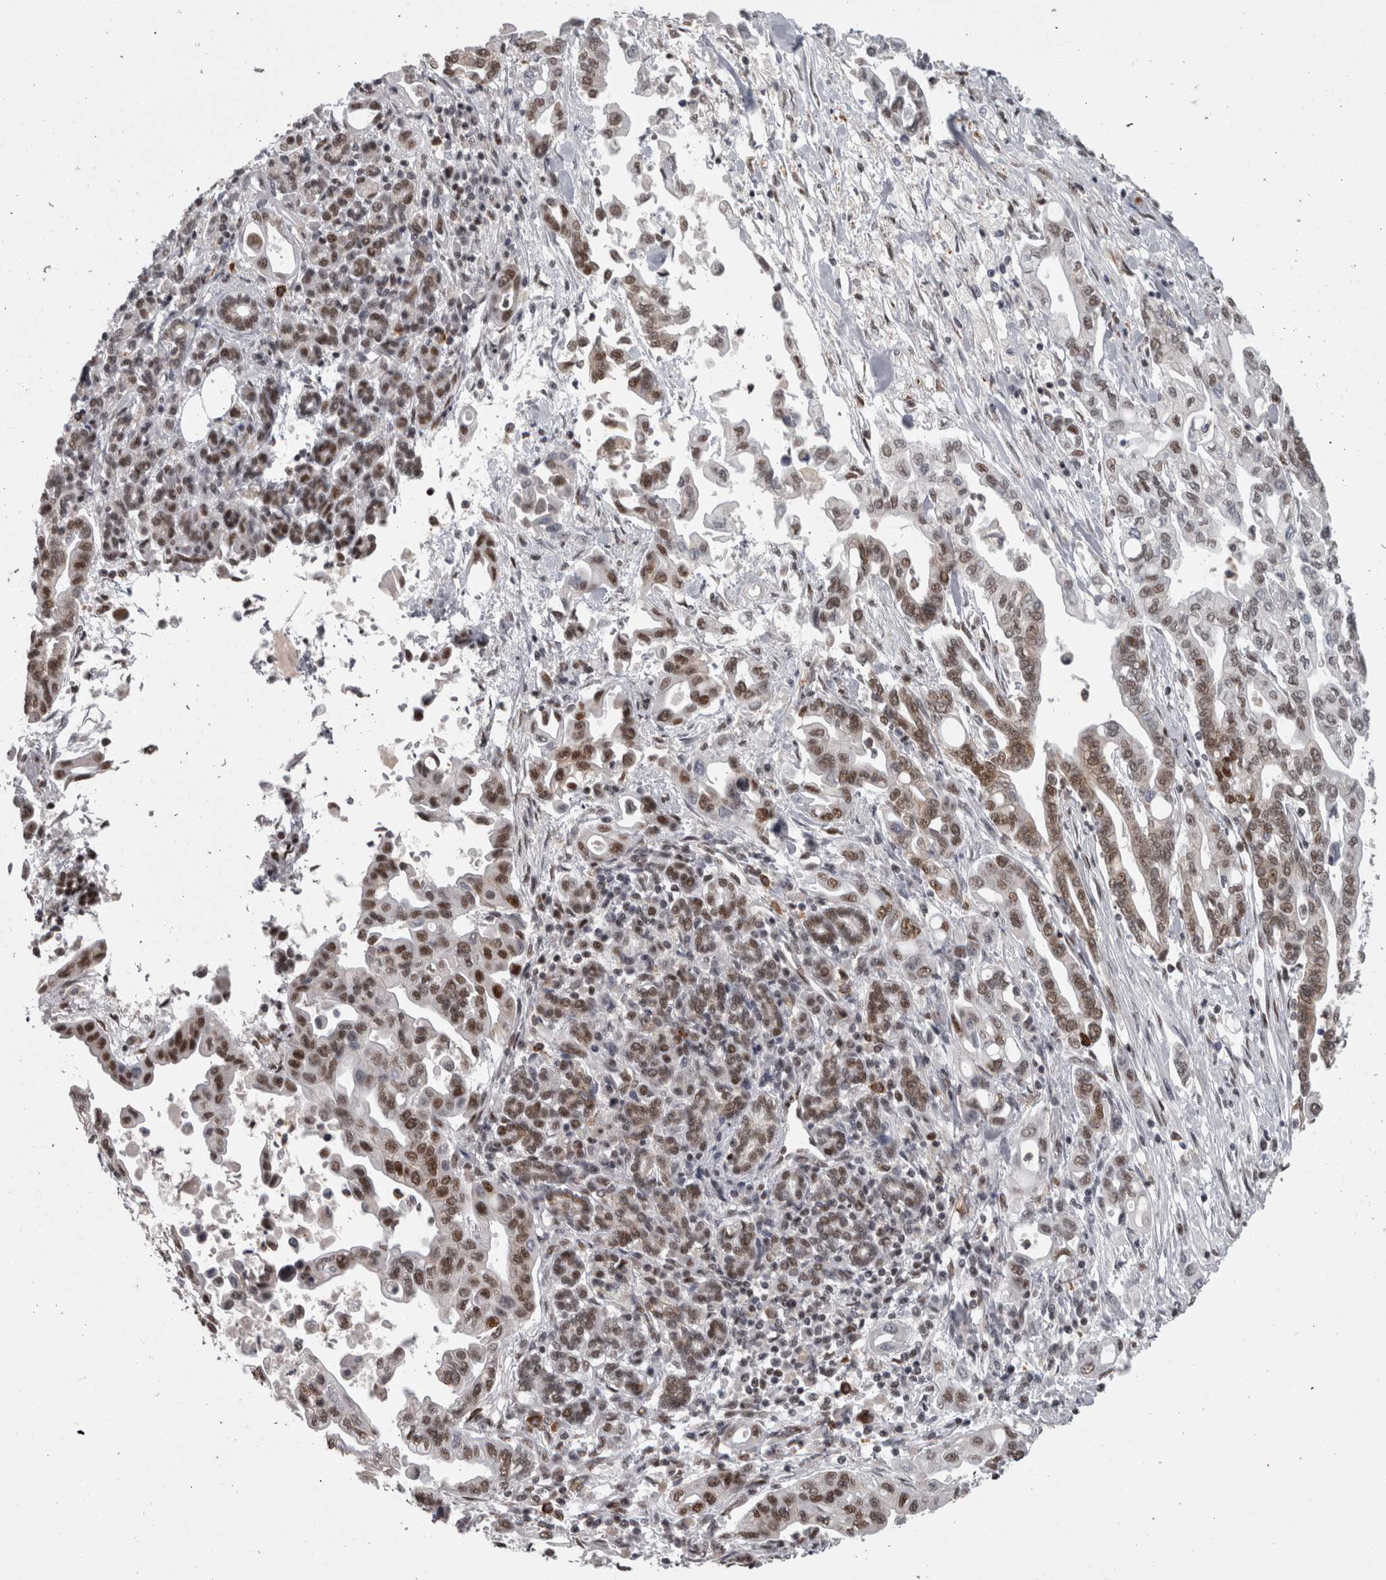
{"staining": {"intensity": "moderate", "quantity": ">75%", "location": "nuclear"}, "tissue": "pancreatic cancer", "cell_type": "Tumor cells", "image_type": "cancer", "snomed": [{"axis": "morphology", "description": "Adenocarcinoma, NOS"}, {"axis": "topography", "description": "Pancreas"}], "caption": "The histopathology image shows a brown stain indicating the presence of a protein in the nuclear of tumor cells in pancreatic cancer. (Stains: DAB (3,3'-diaminobenzidine) in brown, nuclei in blue, Microscopy: brightfield microscopy at high magnification).", "gene": "MICU3", "patient": {"sex": "female", "age": 57}}